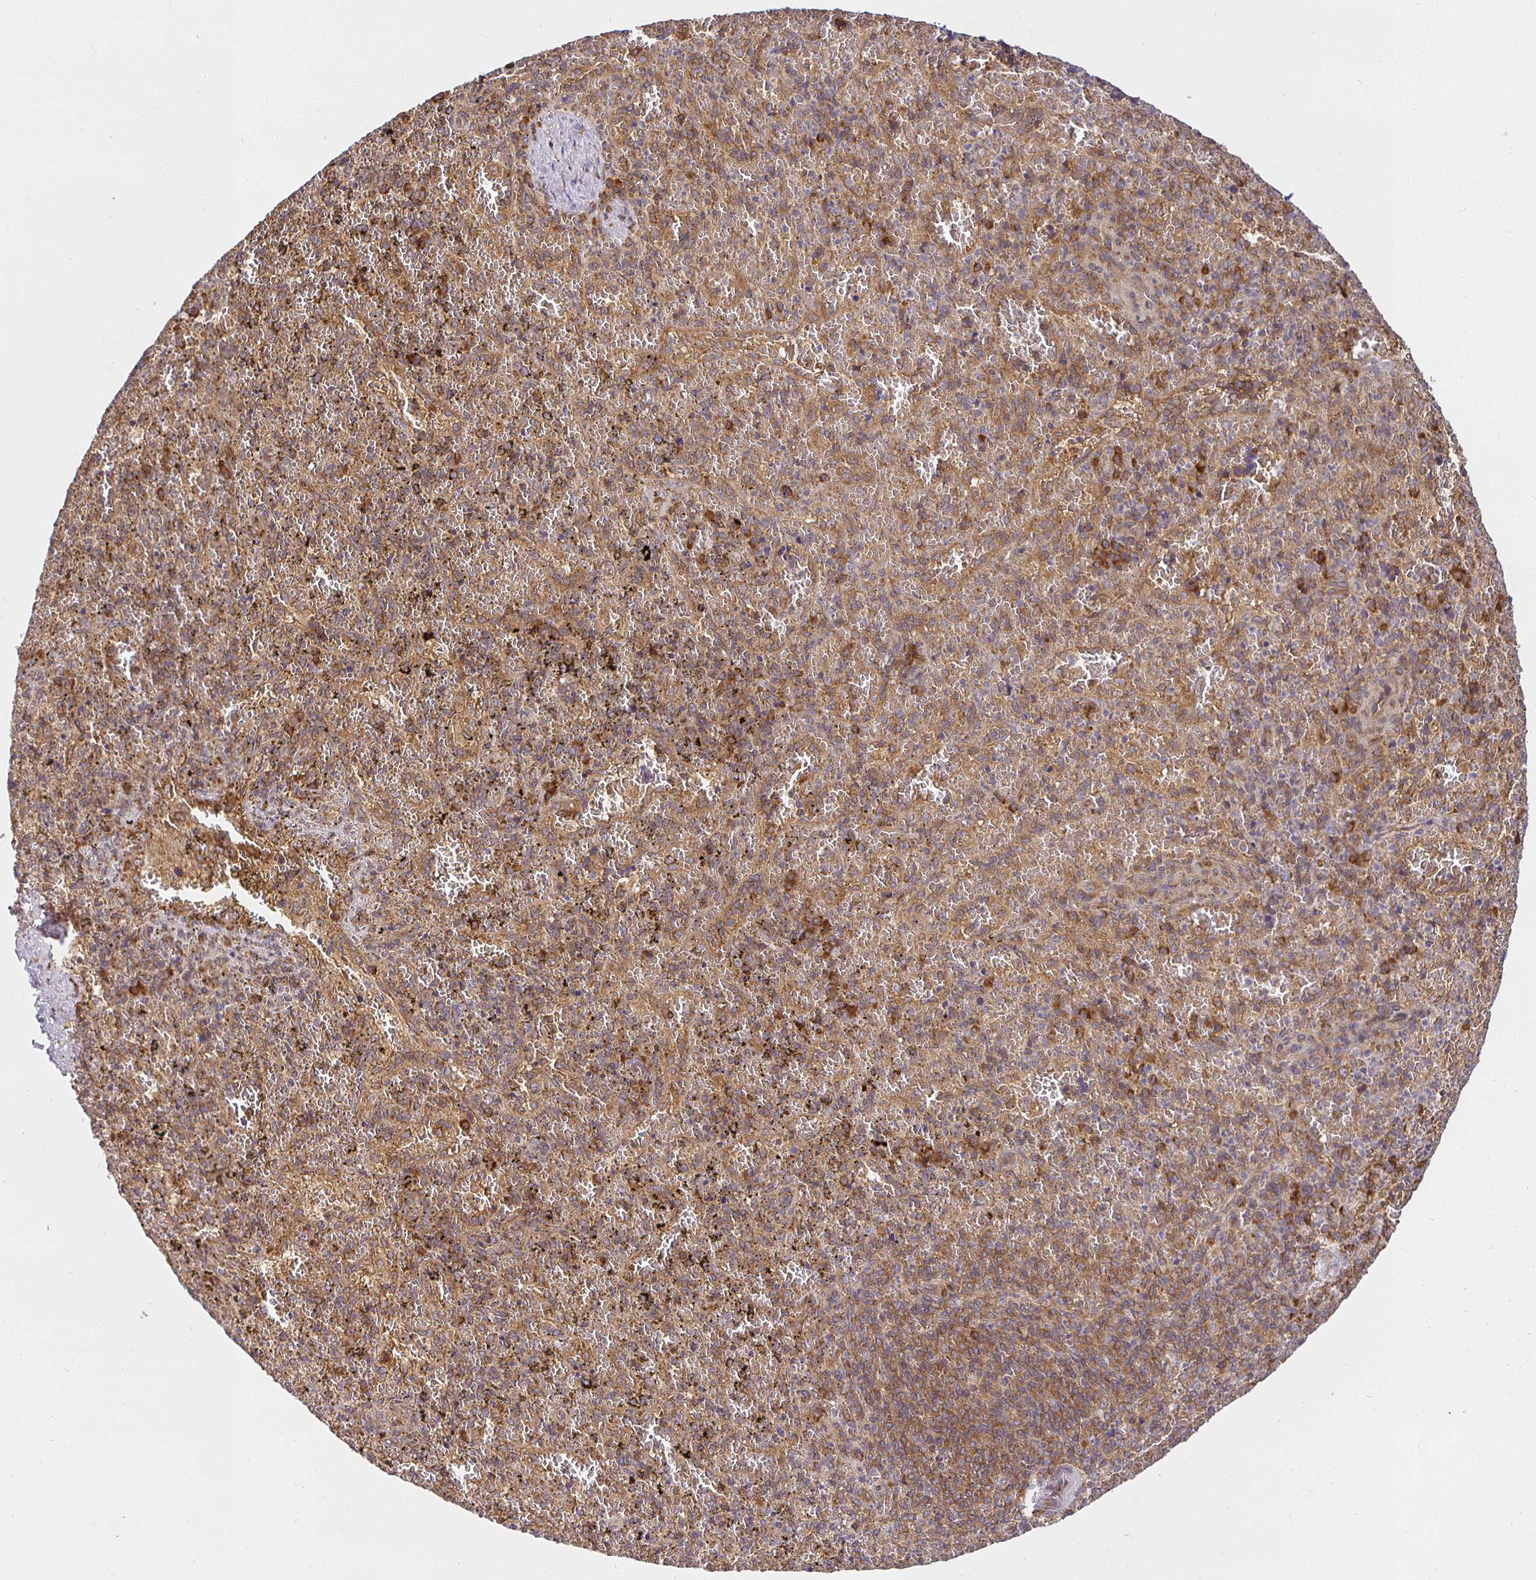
{"staining": {"intensity": "moderate", "quantity": ">75%", "location": "cytoplasmic/membranous"}, "tissue": "spleen", "cell_type": "Cells in red pulp", "image_type": "normal", "snomed": [{"axis": "morphology", "description": "Normal tissue, NOS"}, {"axis": "topography", "description": "Spleen"}], "caption": "Moderate cytoplasmic/membranous positivity for a protein is seen in about >75% of cells in red pulp of unremarkable spleen using IHC.", "gene": "IRAK1", "patient": {"sex": "female", "age": 50}}